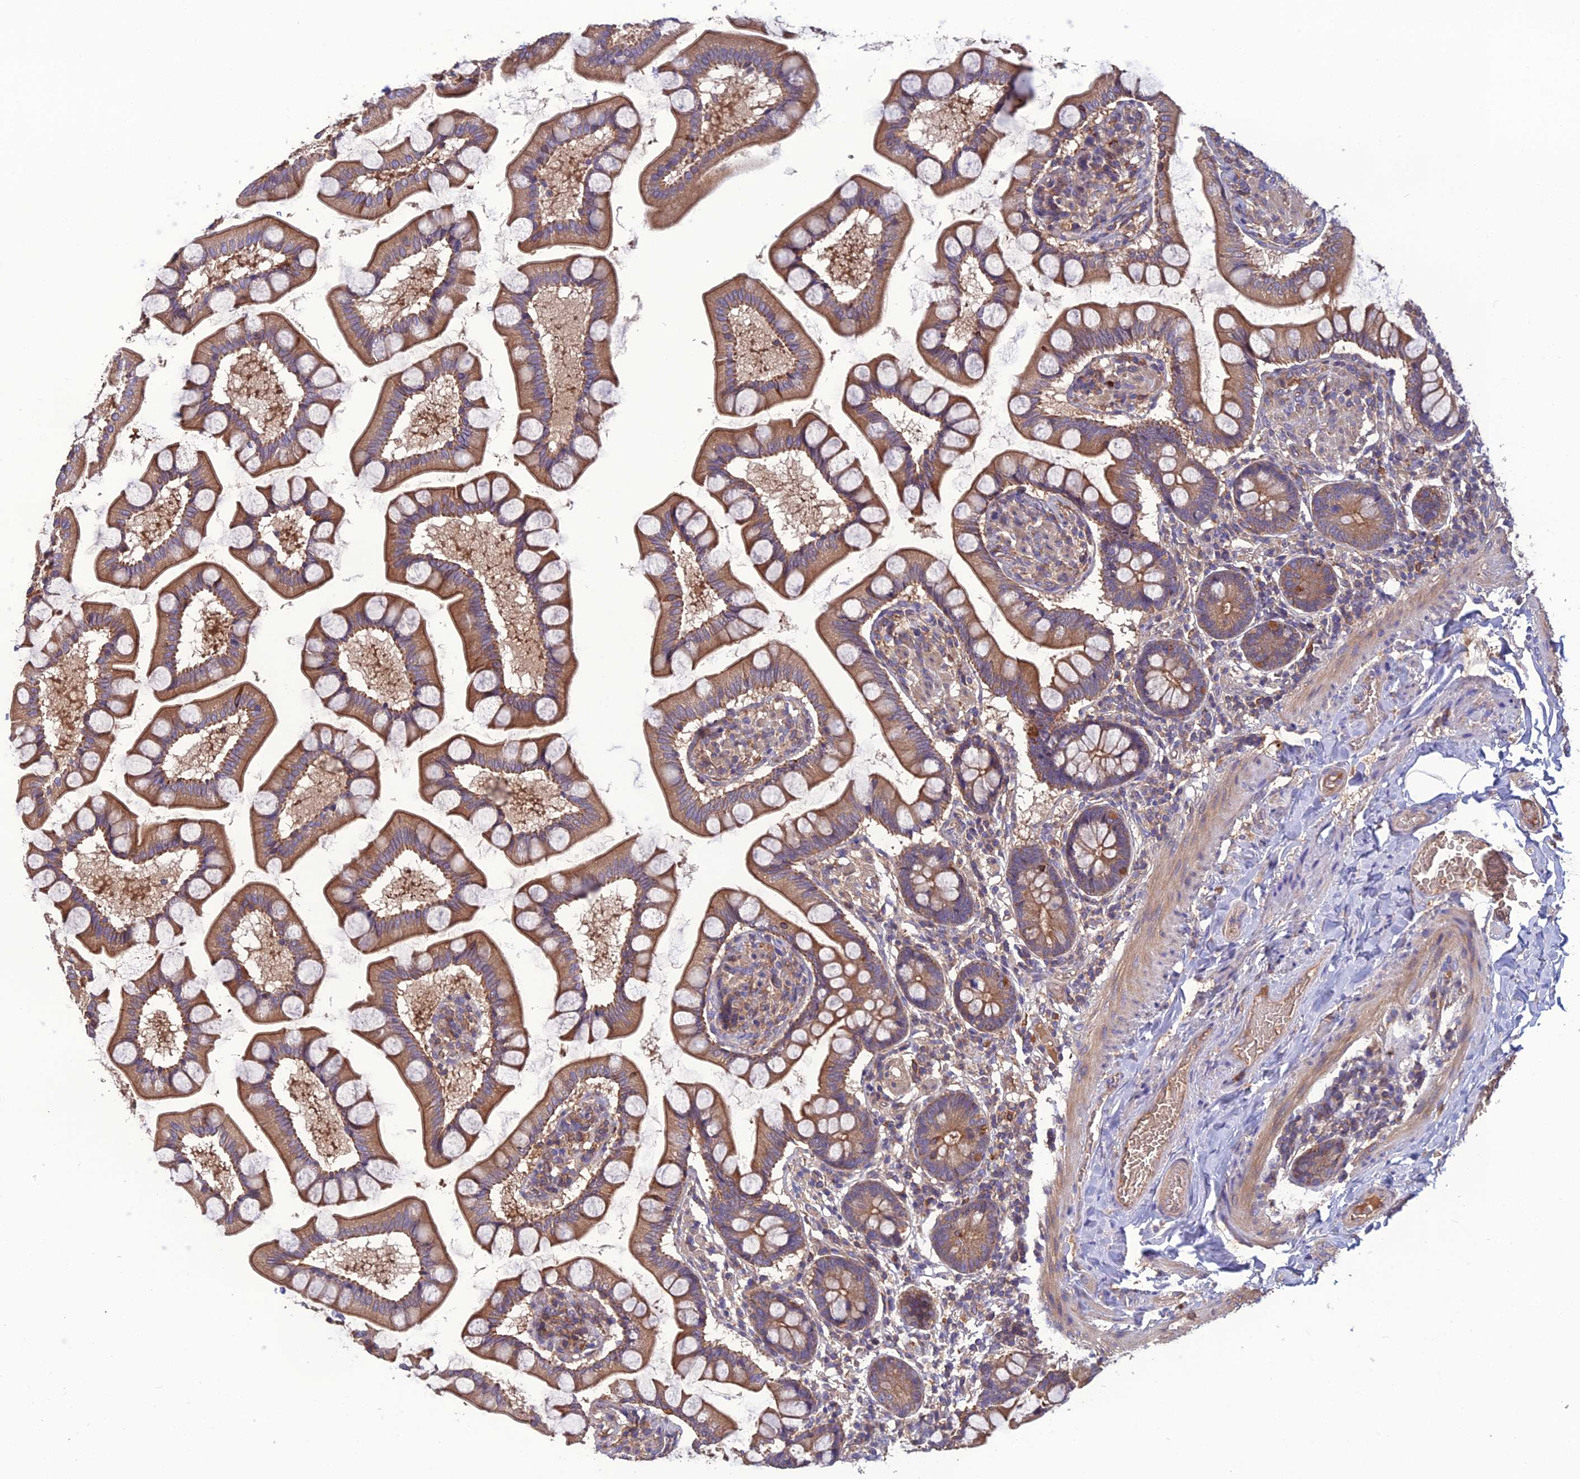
{"staining": {"intensity": "moderate", "quantity": ">75%", "location": "cytoplasmic/membranous"}, "tissue": "small intestine", "cell_type": "Glandular cells", "image_type": "normal", "snomed": [{"axis": "morphology", "description": "Normal tissue, NOS"}, {"axis": "topography", "description": "Small intestine"}], "caption": "High-power microscopy captured an immunohistochemistry histopathology image of unremarkable small intestine, revealing moderate cytoplasmic/membranous expression in about >75% of glandular cells. Nuclei are stained in blue.", "gene": "GALR2", "patient": {"sex": "male", "age": 41}}